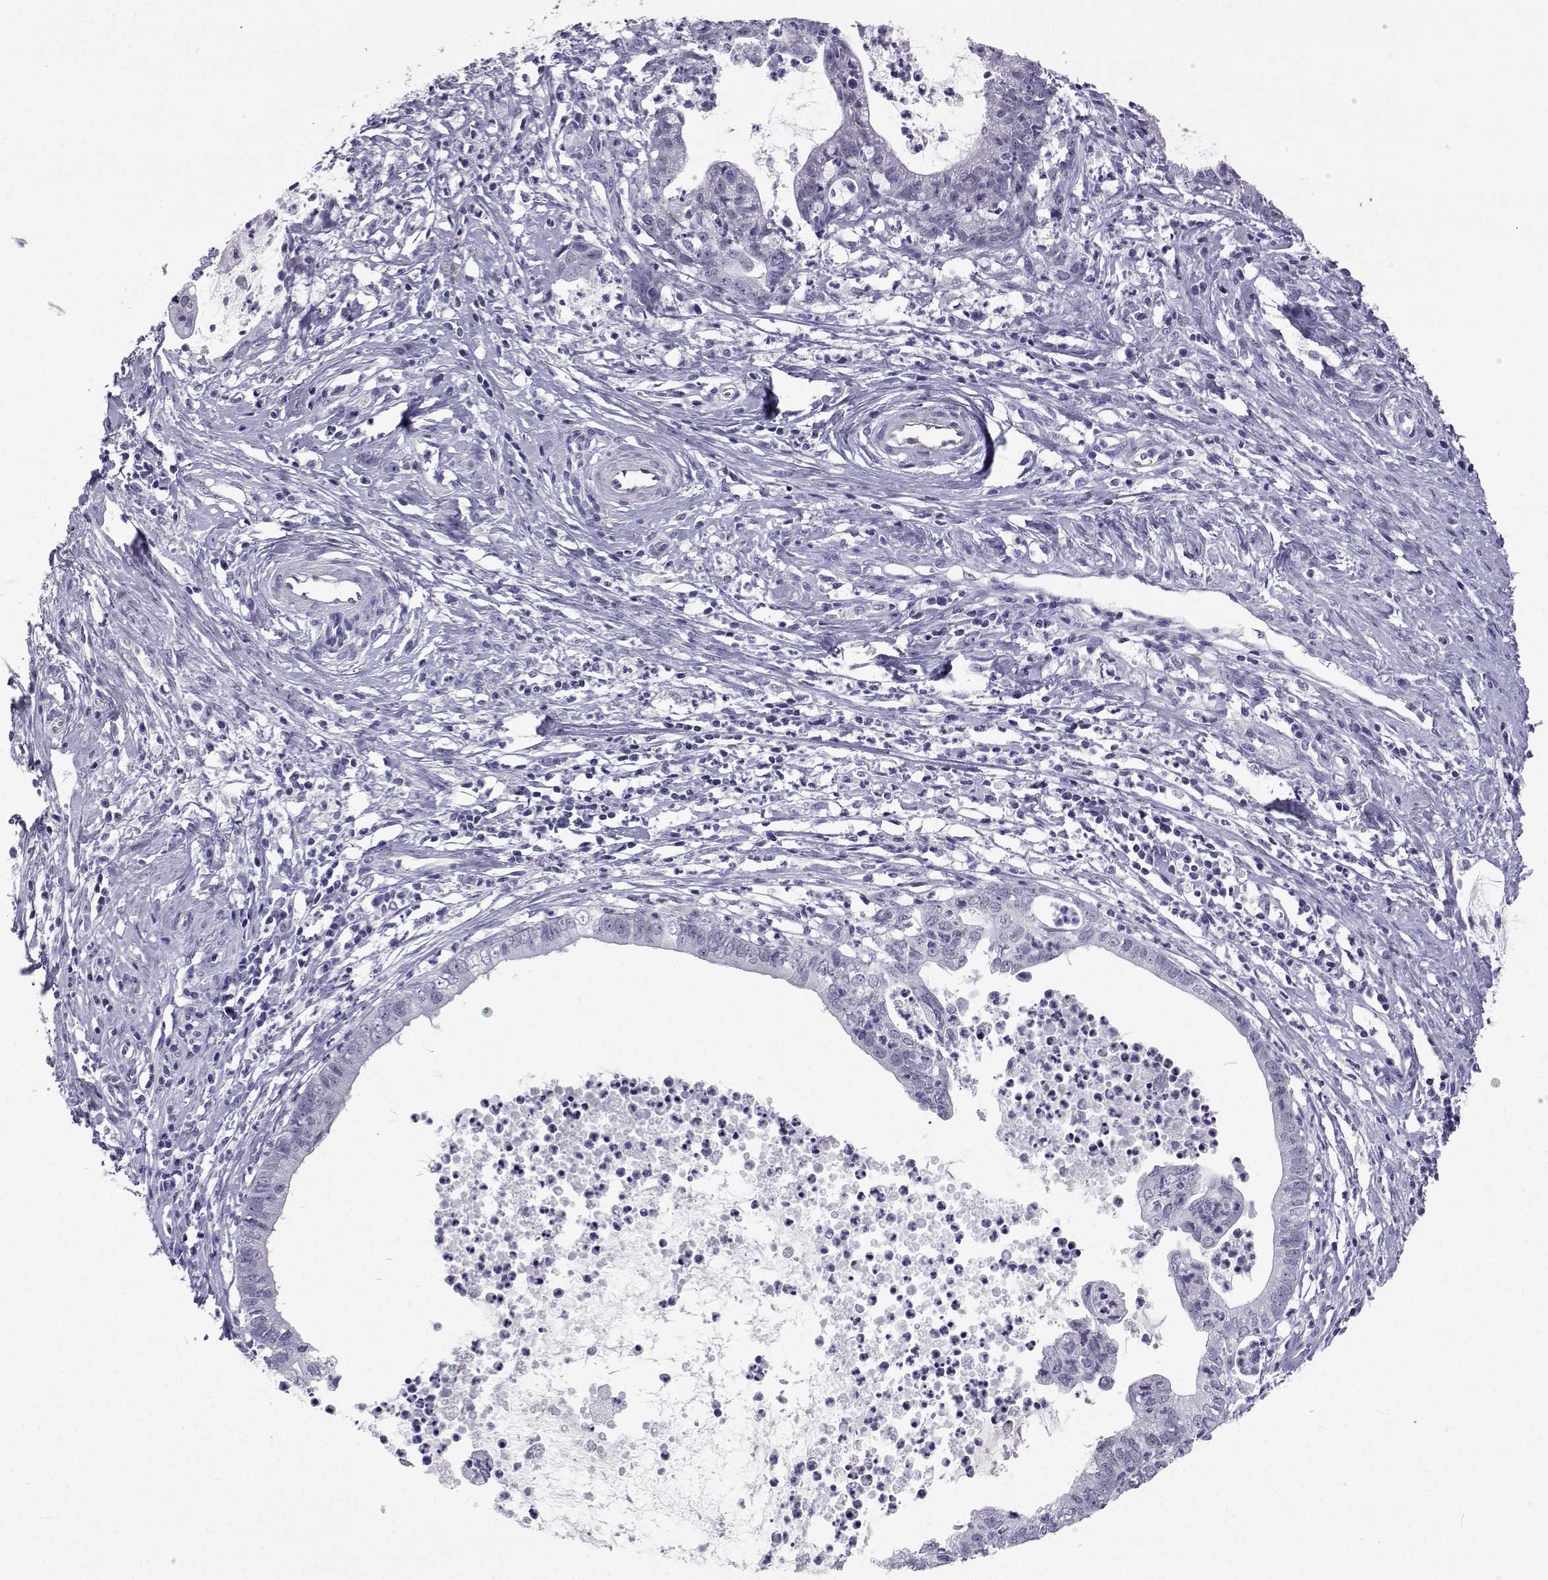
{"staining": {"intensity": "negative", "quantity": "none", "location": "none"}, "tissue": "cervical cancer", "cell_type": "Tumor cells", "image_type": "cancer", "snomed": [{"axis": "morphology", "description": "Normal tissue, NOS"}, {"axis": "morphology", "description": "Adenocarcinoma, NOS"}, {"axis": "topography", "description": "Cervix"}], "caption": "The immunohistochemistry (IHC) histopathology image has no significant staining in tumor cells of cervical cancer (adenocarcinoma) tissue.", "gene": "GALM", "patient": {"sex": "female", "age": 38}}